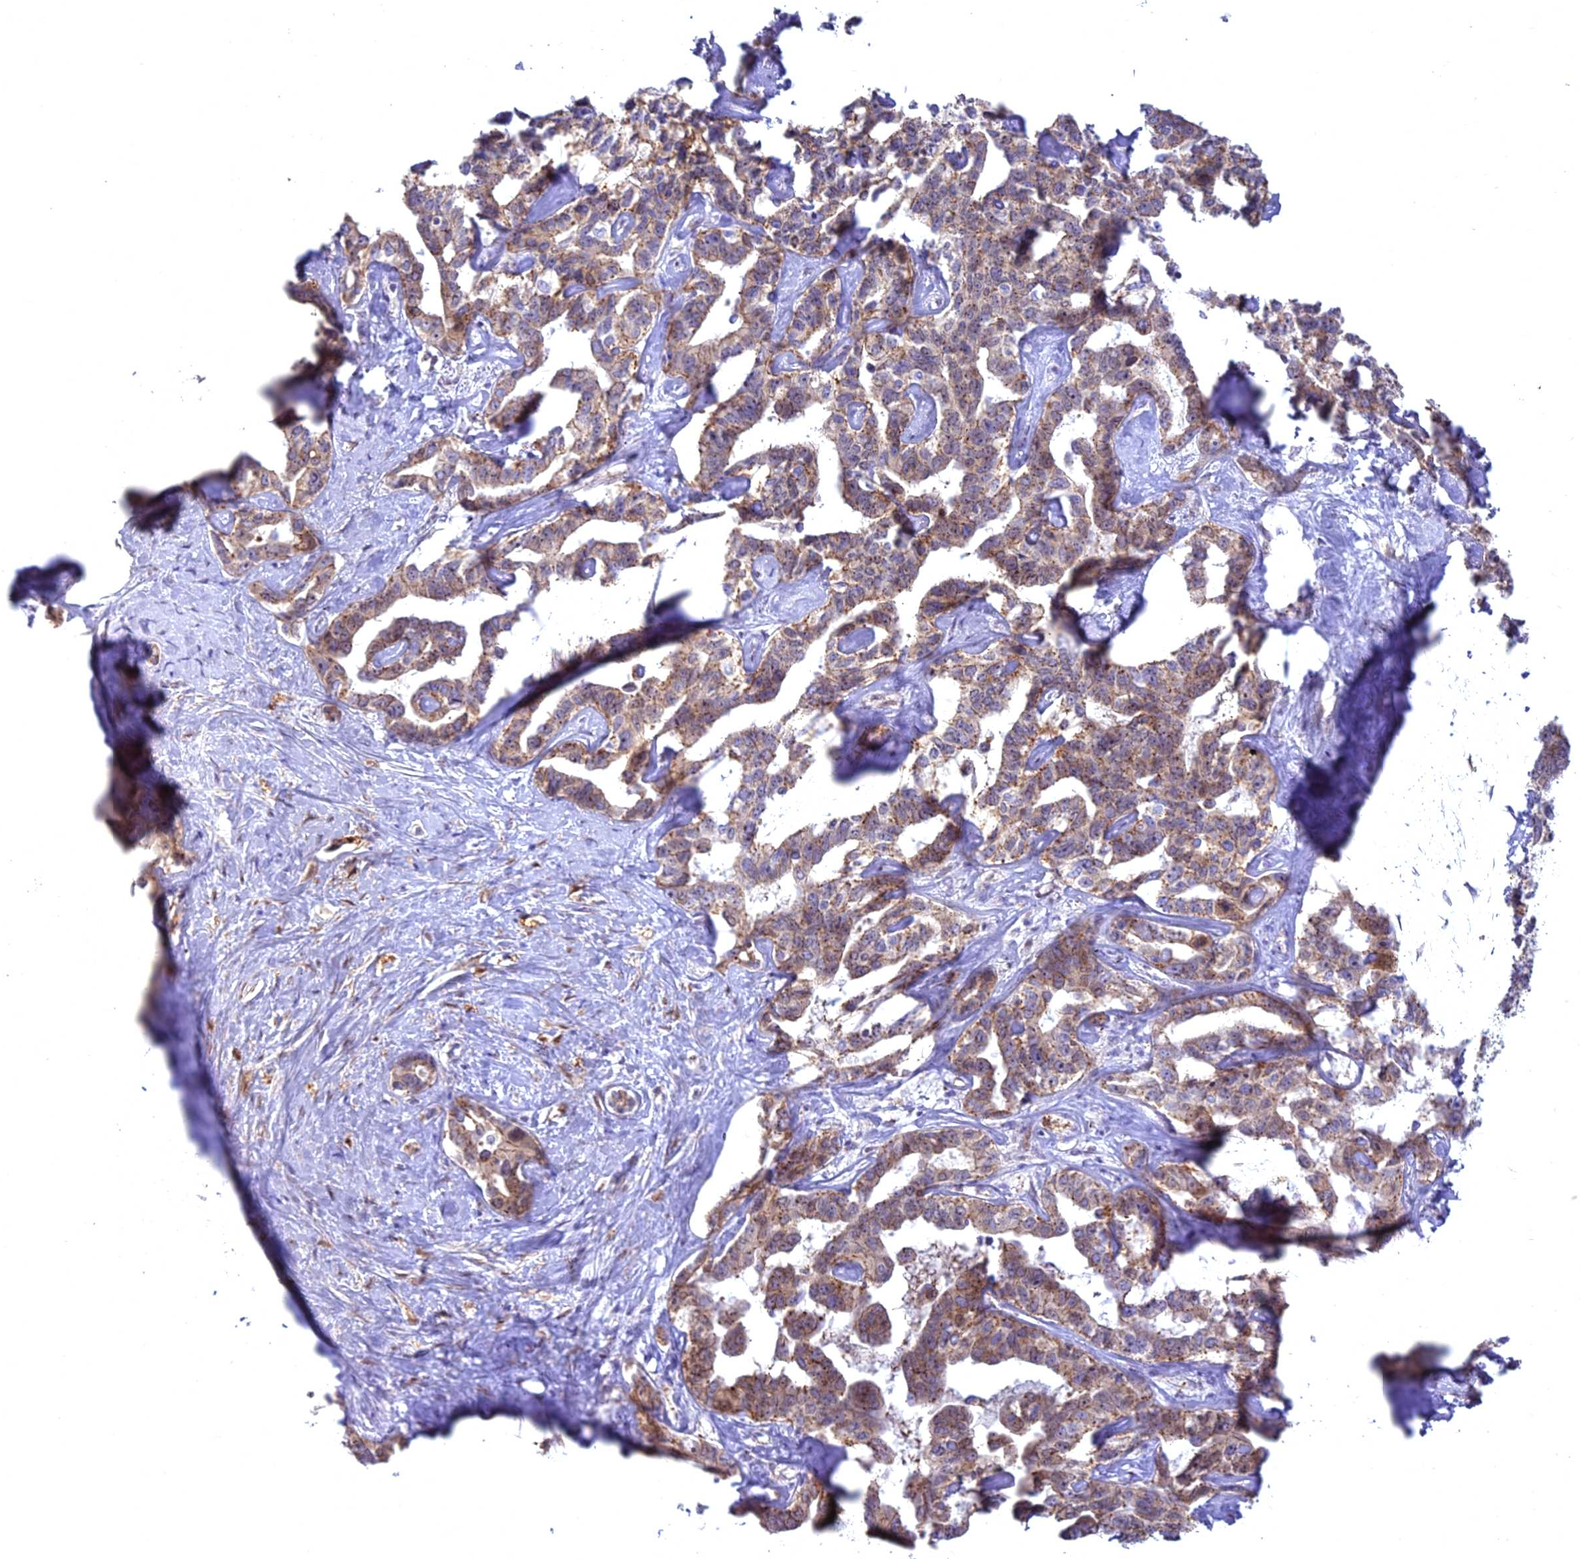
{"staining": {"intensity": "moderate", "quantity": ">75%", "location": "cytoplasmic/membranous"}, "tissue": "liver cancer", "cell_type": "Tumor cells", "image_type": "cancer", "snomed": [{"axis": "morphology", "description": "Cholangiocarcinoma"}, {"axis": "topography", "description": "Liver"}], "caption": "Liver cancer (cholangiocarcinoma) stained for a protein displays moderate cytoplasmic/membranous positivity in tumor cells. (DAB IHC with brightfield microscopy, high magnification).", "gene": "CENPV", "patient": {"sex": "male", "age": 59}}